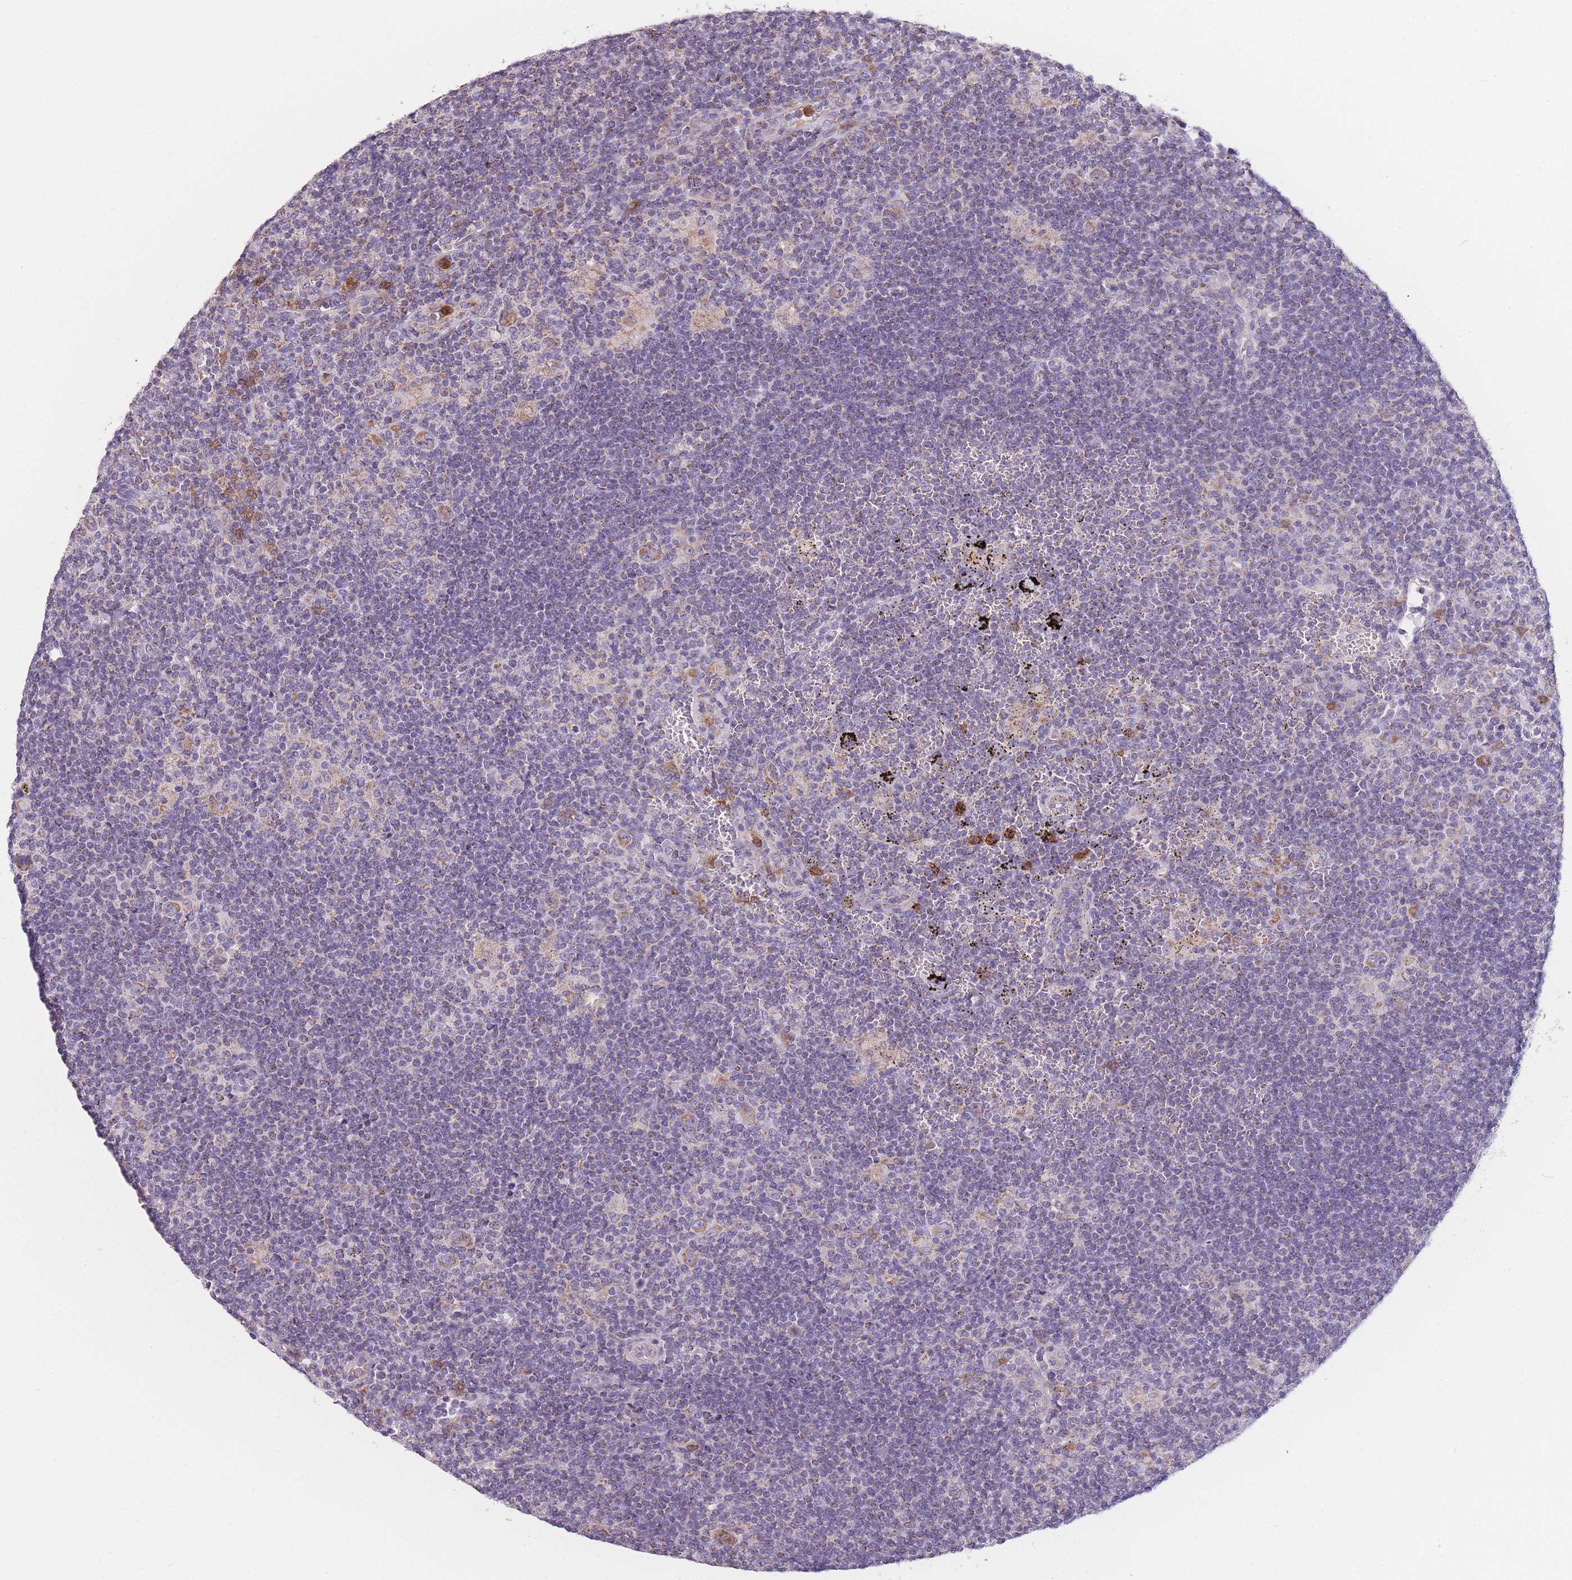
{"staining": {"intensity": "moderate", "quantity": ">75%", "location": "cytoplasmic/membranous"}, "tissue": "lymphoma", "cell_type": "Tumor cells", "image_type": "cancer", "snomed": [{"axis": "morphology", "description": "Hodgkin's disease, NOS"}, {"axis": "topography", "description": "Lymph node"}], "caption": "DAB (3,3'-diaminobenzidine) immunohistochemical staining of lymphoma demonstrates moderate cytoplasmic/membranous protein staining in about >75% of tumor cells.", "gene": "PRAM1", "patient": {"sex": "female", "age": 57}}